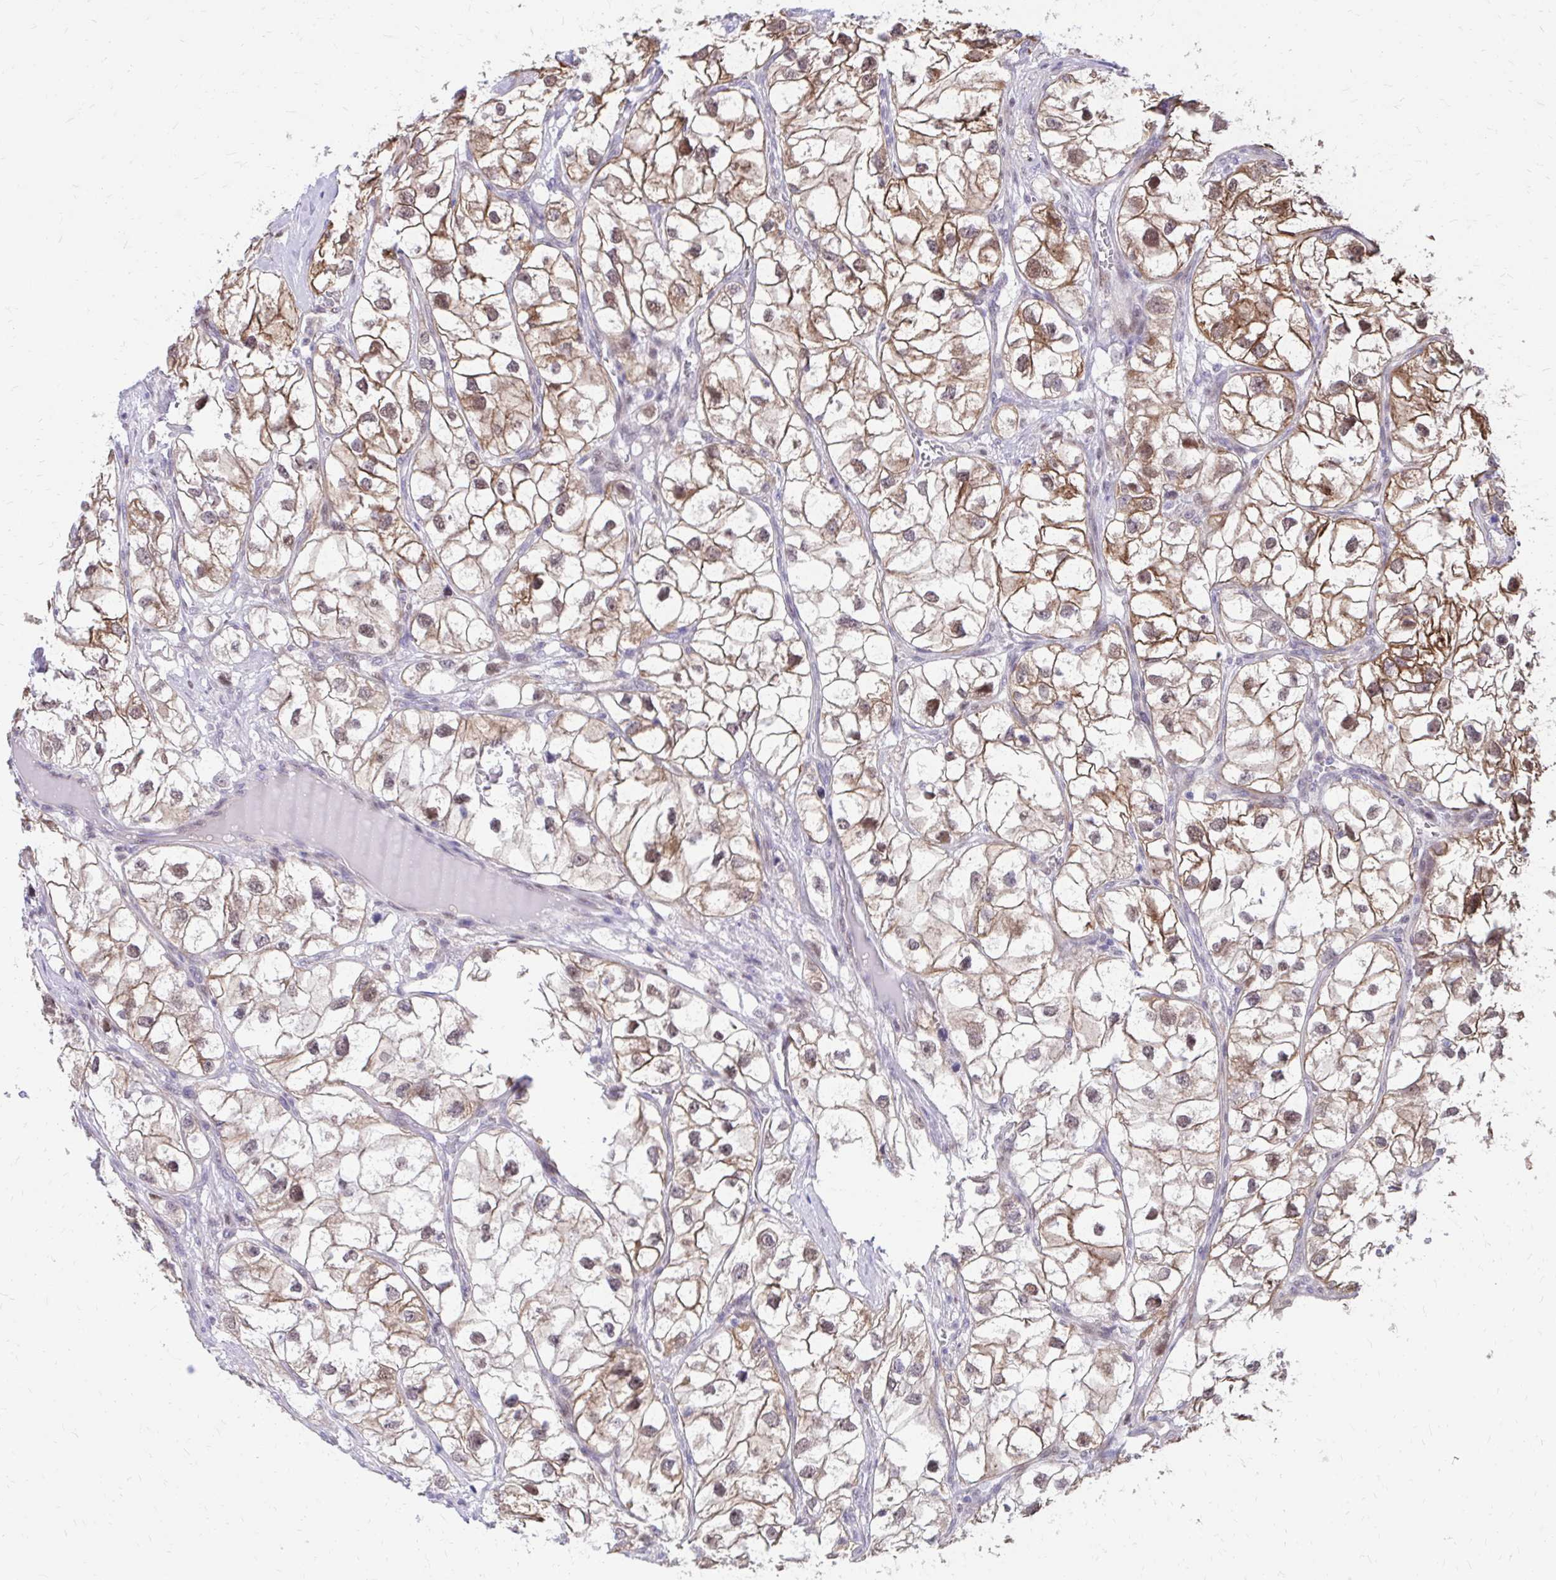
{"staining": {"intensity": "moderate", "quantity": ">75%", "location": "cytoplasmic/membranous,nuclear"}, "tissue": "renal cancer", "cell_type": "Tumor cells", "image_type": "cancer", "snomed": [{"axis": "morphology", "description": "Adenocarcinoma, NOS"}, {"axis": "topography", "description": "Kidney"}], "caption": "A brown stain labels moderate cytoplasmic/membranous and nuclear expression of a protein in renal adenocarcinoma tumor cells. (DAB (3,3'-diaminobenzidine) IHC with brightfield microscopy, high magnification).", "gene": "ANKRD30B", "patient": {"sex": "male", "age": 59}}